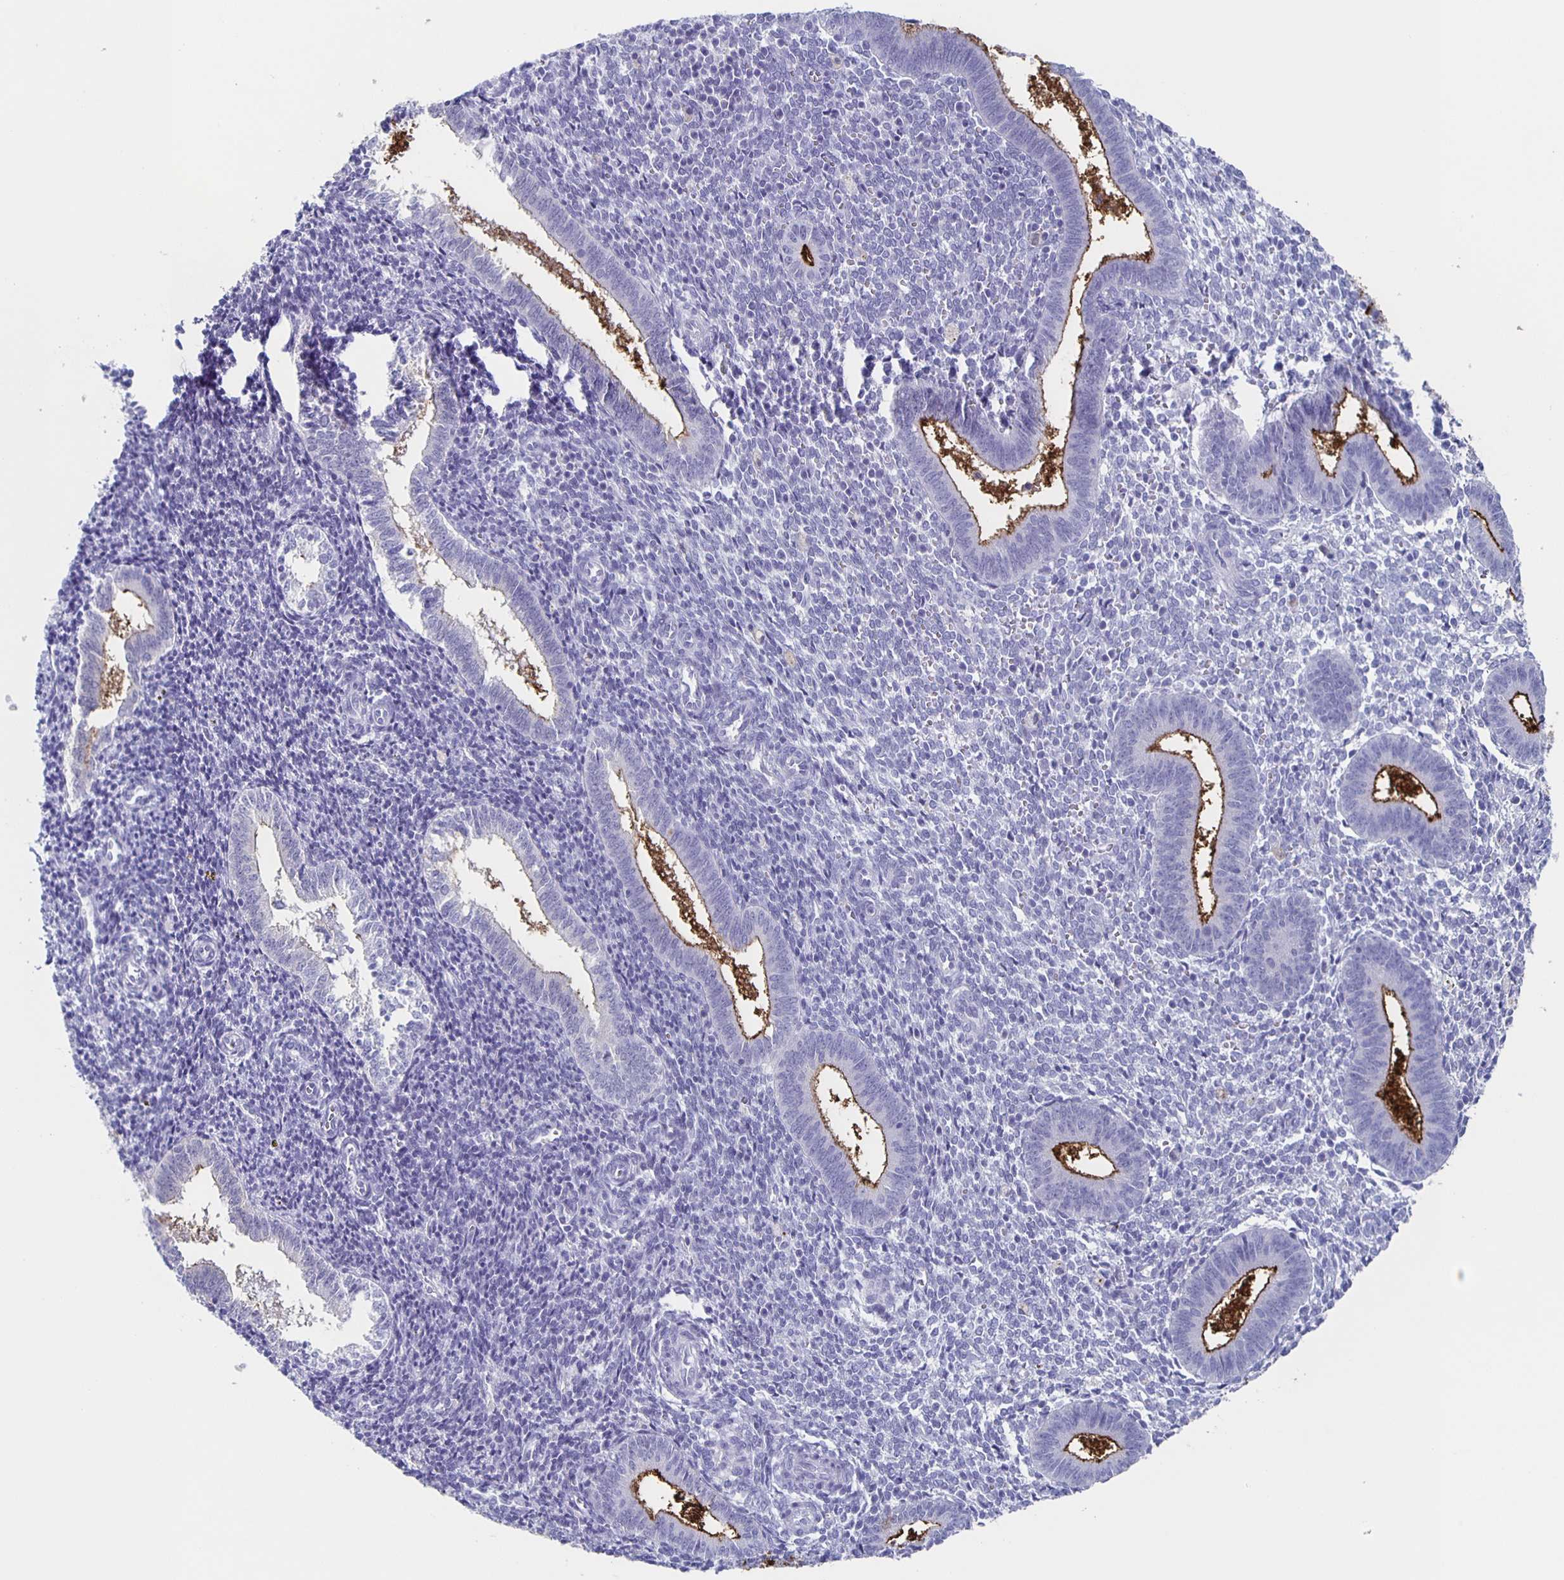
{"staining": {"intensity": "negative", "quantity": "none", "location": "none"}, "tissue": "endometrium", "cell_type": "Cells in endometrial stroma", "image_type": "normal", "snomed": [{"axis": "morphology", "description": "Normal tissue, NOS"}, {"axis": "topography", "description": "Endometrium"}], "caption": "A micrograph of human endometrium is negative for staining in cells in endometrial stroma. (Stains: DAB (3,3'-diaminobenzidine) immunohistochemistry (IHC) with hematoxylin counter stain, Microscopy: brightfield microscopy at high magnification).", "gene": "SLC34A2", "patient": {"sex": "female", "age": 25}}